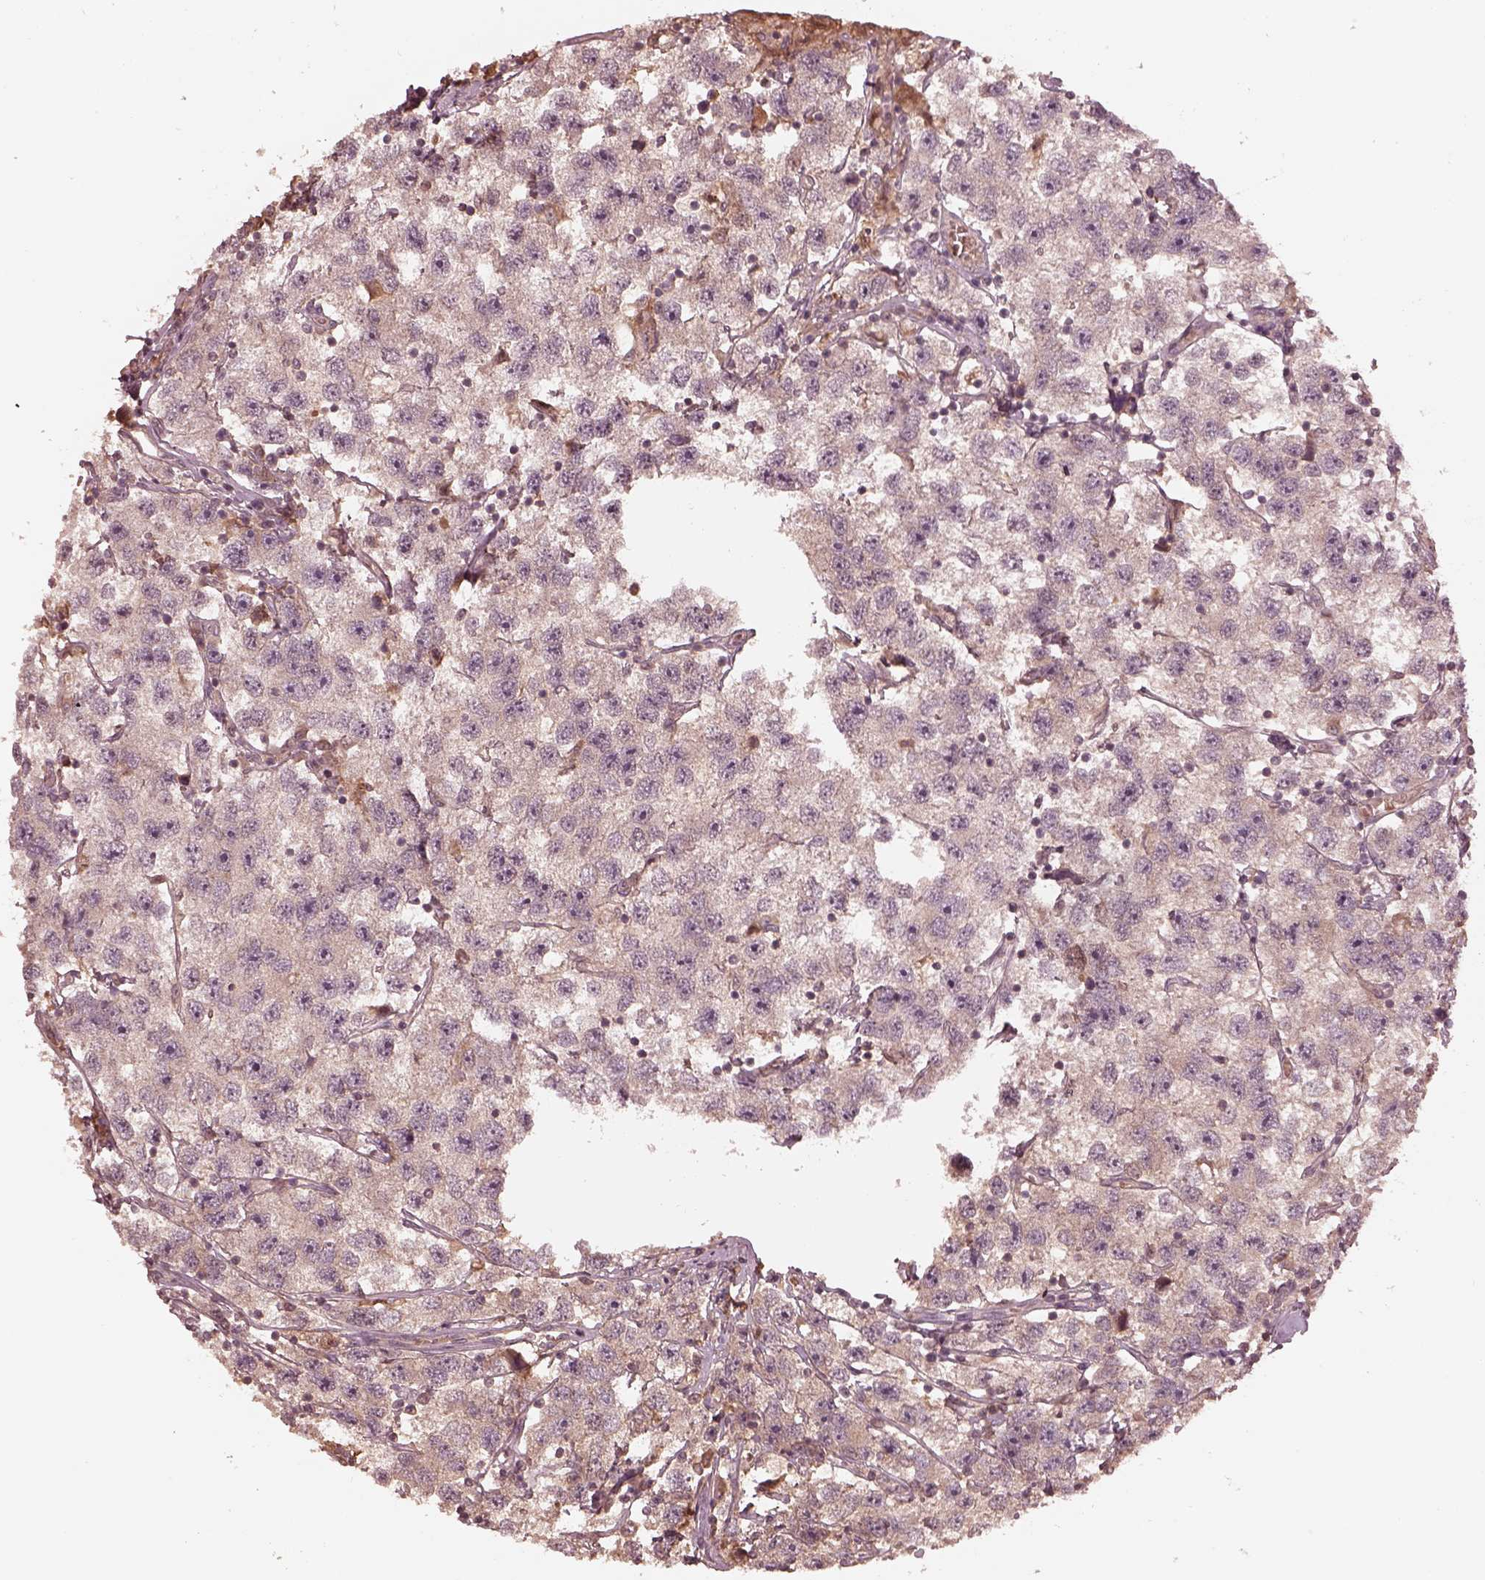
{"staining": {"intensity": "negative", "quantity": "none", "location": "none"}, "tissue": "testis cancer", "cell_type": "Tumor cells", "image_type": "cancer", "snomed": [{"axis": "morphology", "description": "Seminoma, NOS"}, {"axis": "topography", "description": "Testis"}], "caption": "Immunohistochemistry of human testis cancer (seminoma) demonstrates no positivity in tumor cells. (DAB (3,3'-diaminobenzidine) immunohistochemistry (IHC) visualized using brightfield microscopy, high magnification).", "gene": "TF", "patient": {"sex": "male", "age": 26}}